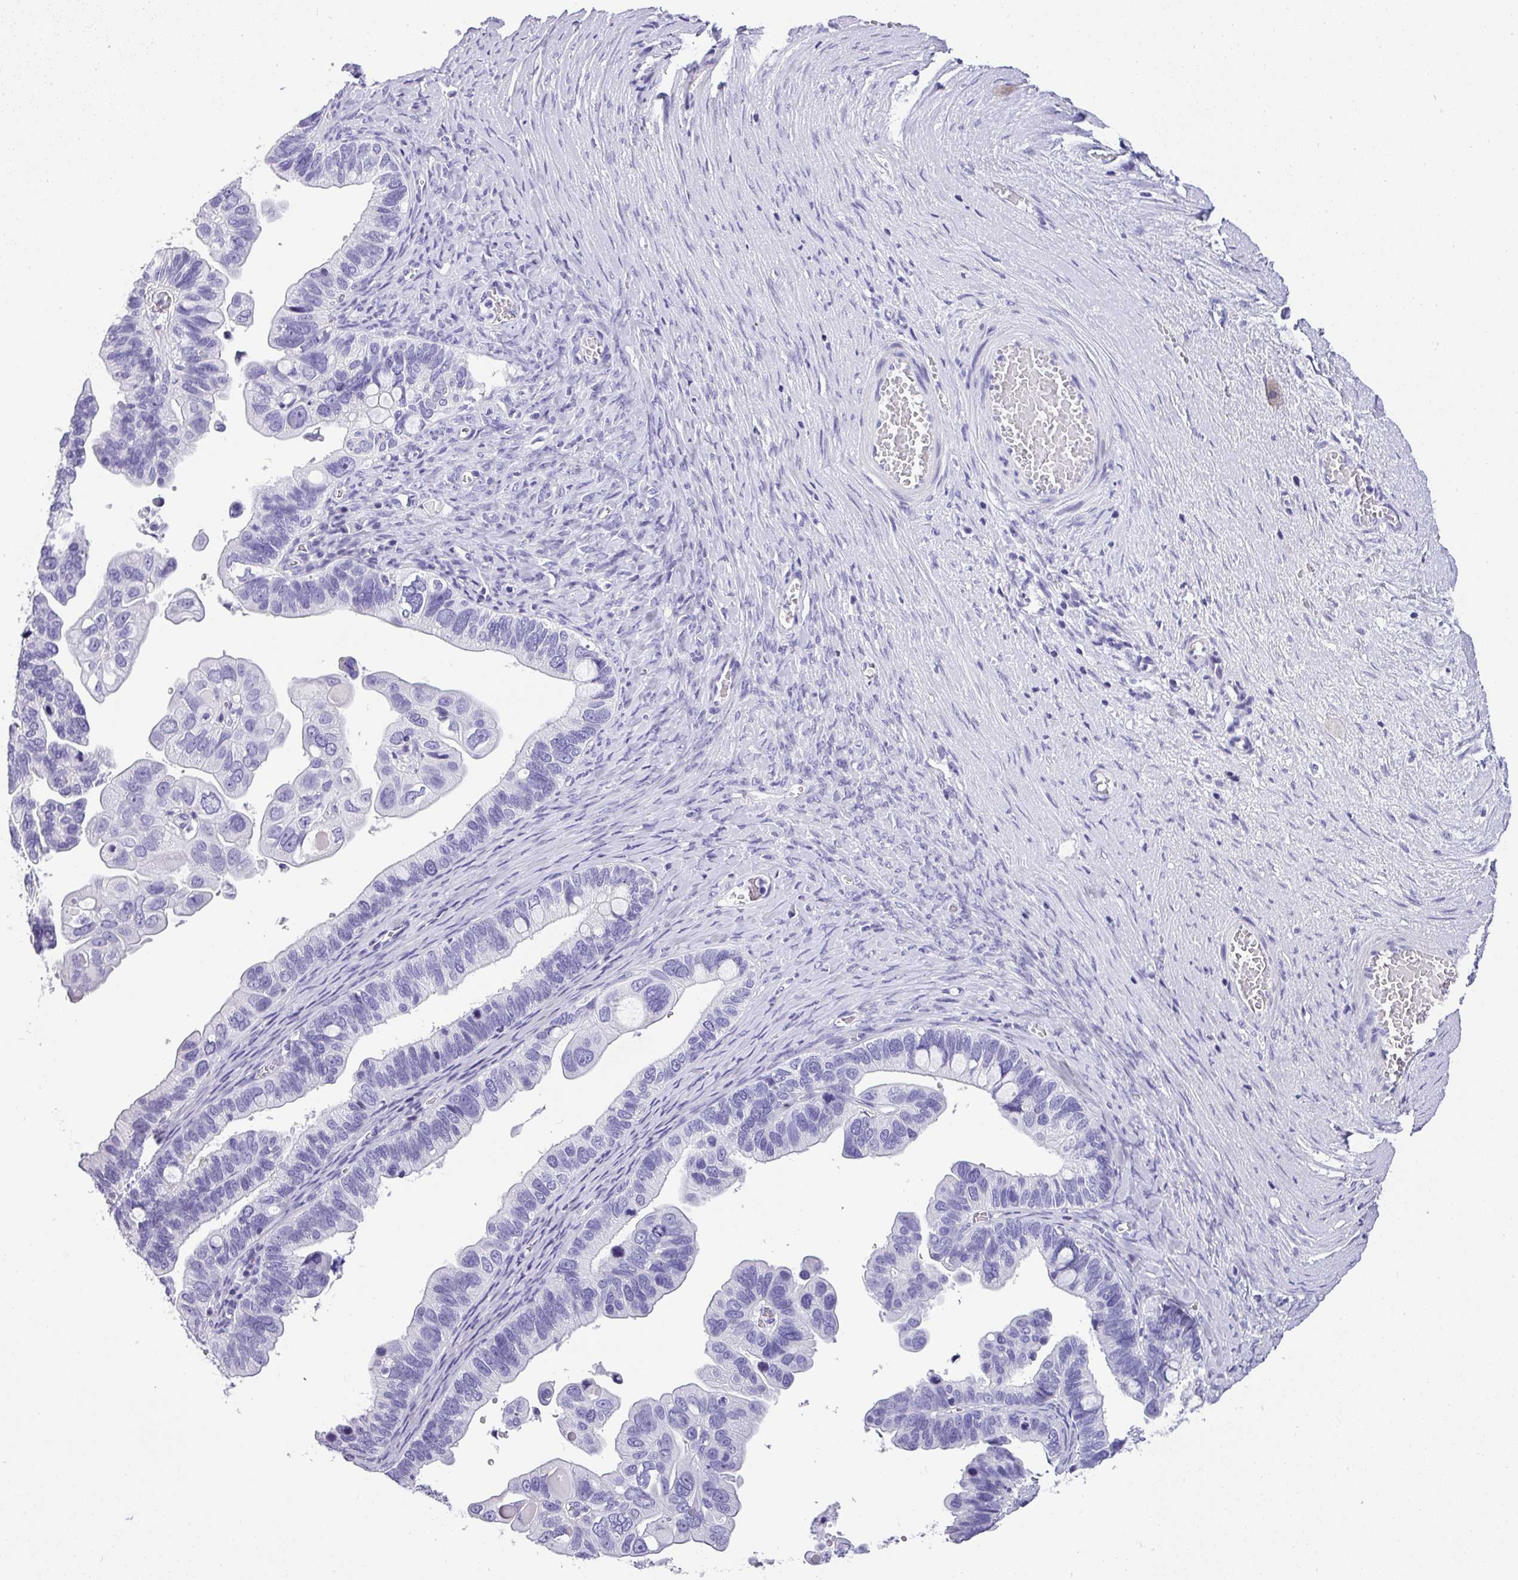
{"staining": {"intensity": "negative", "quantity": "none", "location": "none"}, "tissue": "ovarian cancer", "cell_type": "Tumor cells", "image_type": "cancer", "snomed": [{"axis": "morphology", "description": "Cystadenocarcinoma, serous, NOS"}, {"axis": "topography", "description": "Ovary"}], "caption": "DAB (3,3'-diaminobenzidine) immunohistochemical staining of human serous cystadenocarcinoma (ovarian) displays no significant positivity in tumor cells.", "gene": "MUC21", "patient": {"sex": "female", "age": 56}}